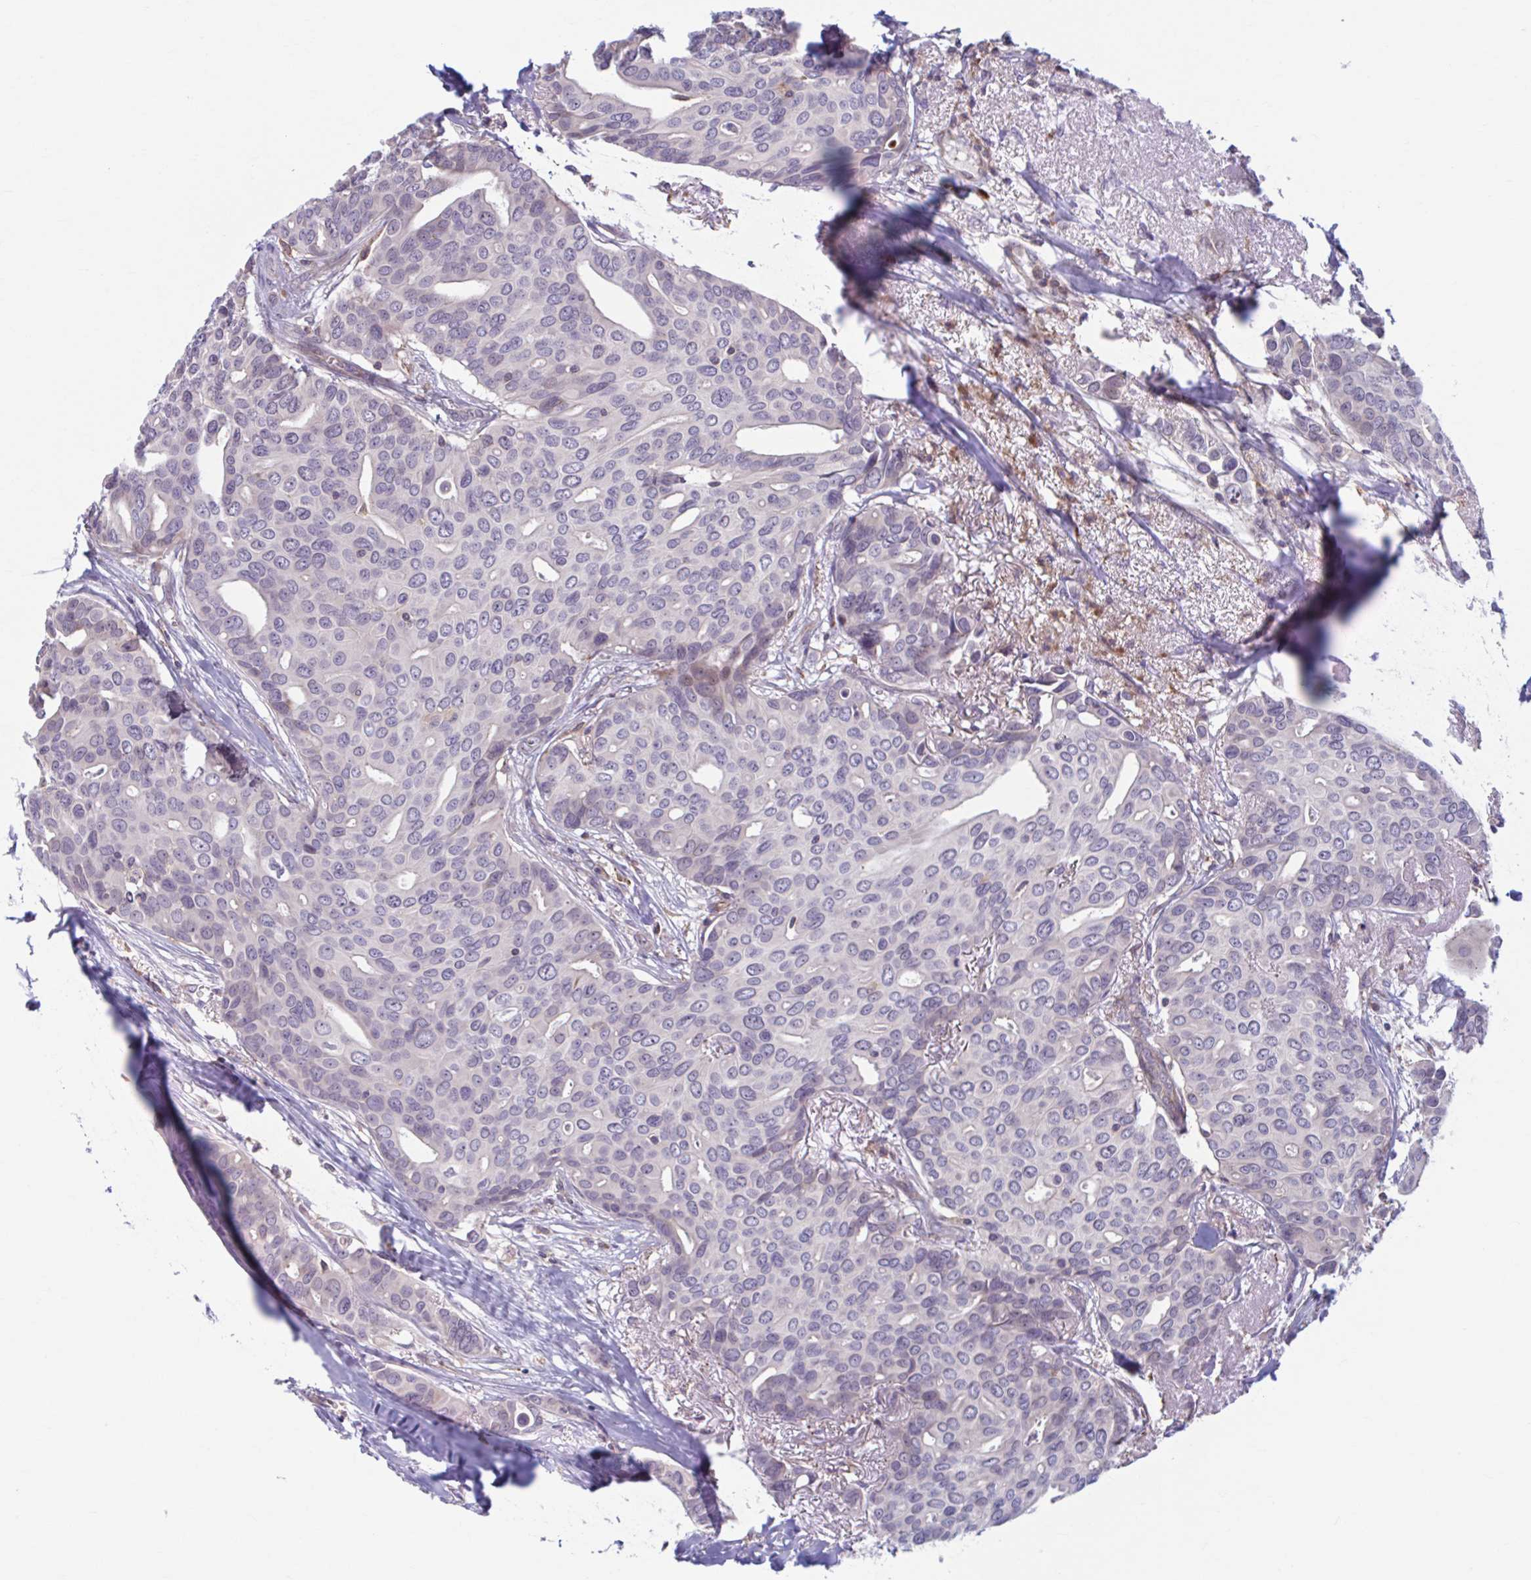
{"staining": {"intensity": "negative", "quantity": "none", "location": "none"}, "tissue": "breast cancer", "cell_type": "Tumor cells", "image_type": "cancer", "snomed": [{"axis": "morphology", "description": "Duct carcinoma"}, {"axis": "topography", "description": "Breast"}], "caption": "The IHC micrograph has no significant positivity in tumor cells of infiltrating ductal carcinoma (breast) tissue.", "gene": "ADAT3", "patient": {"sex": "female", "age": 54}}